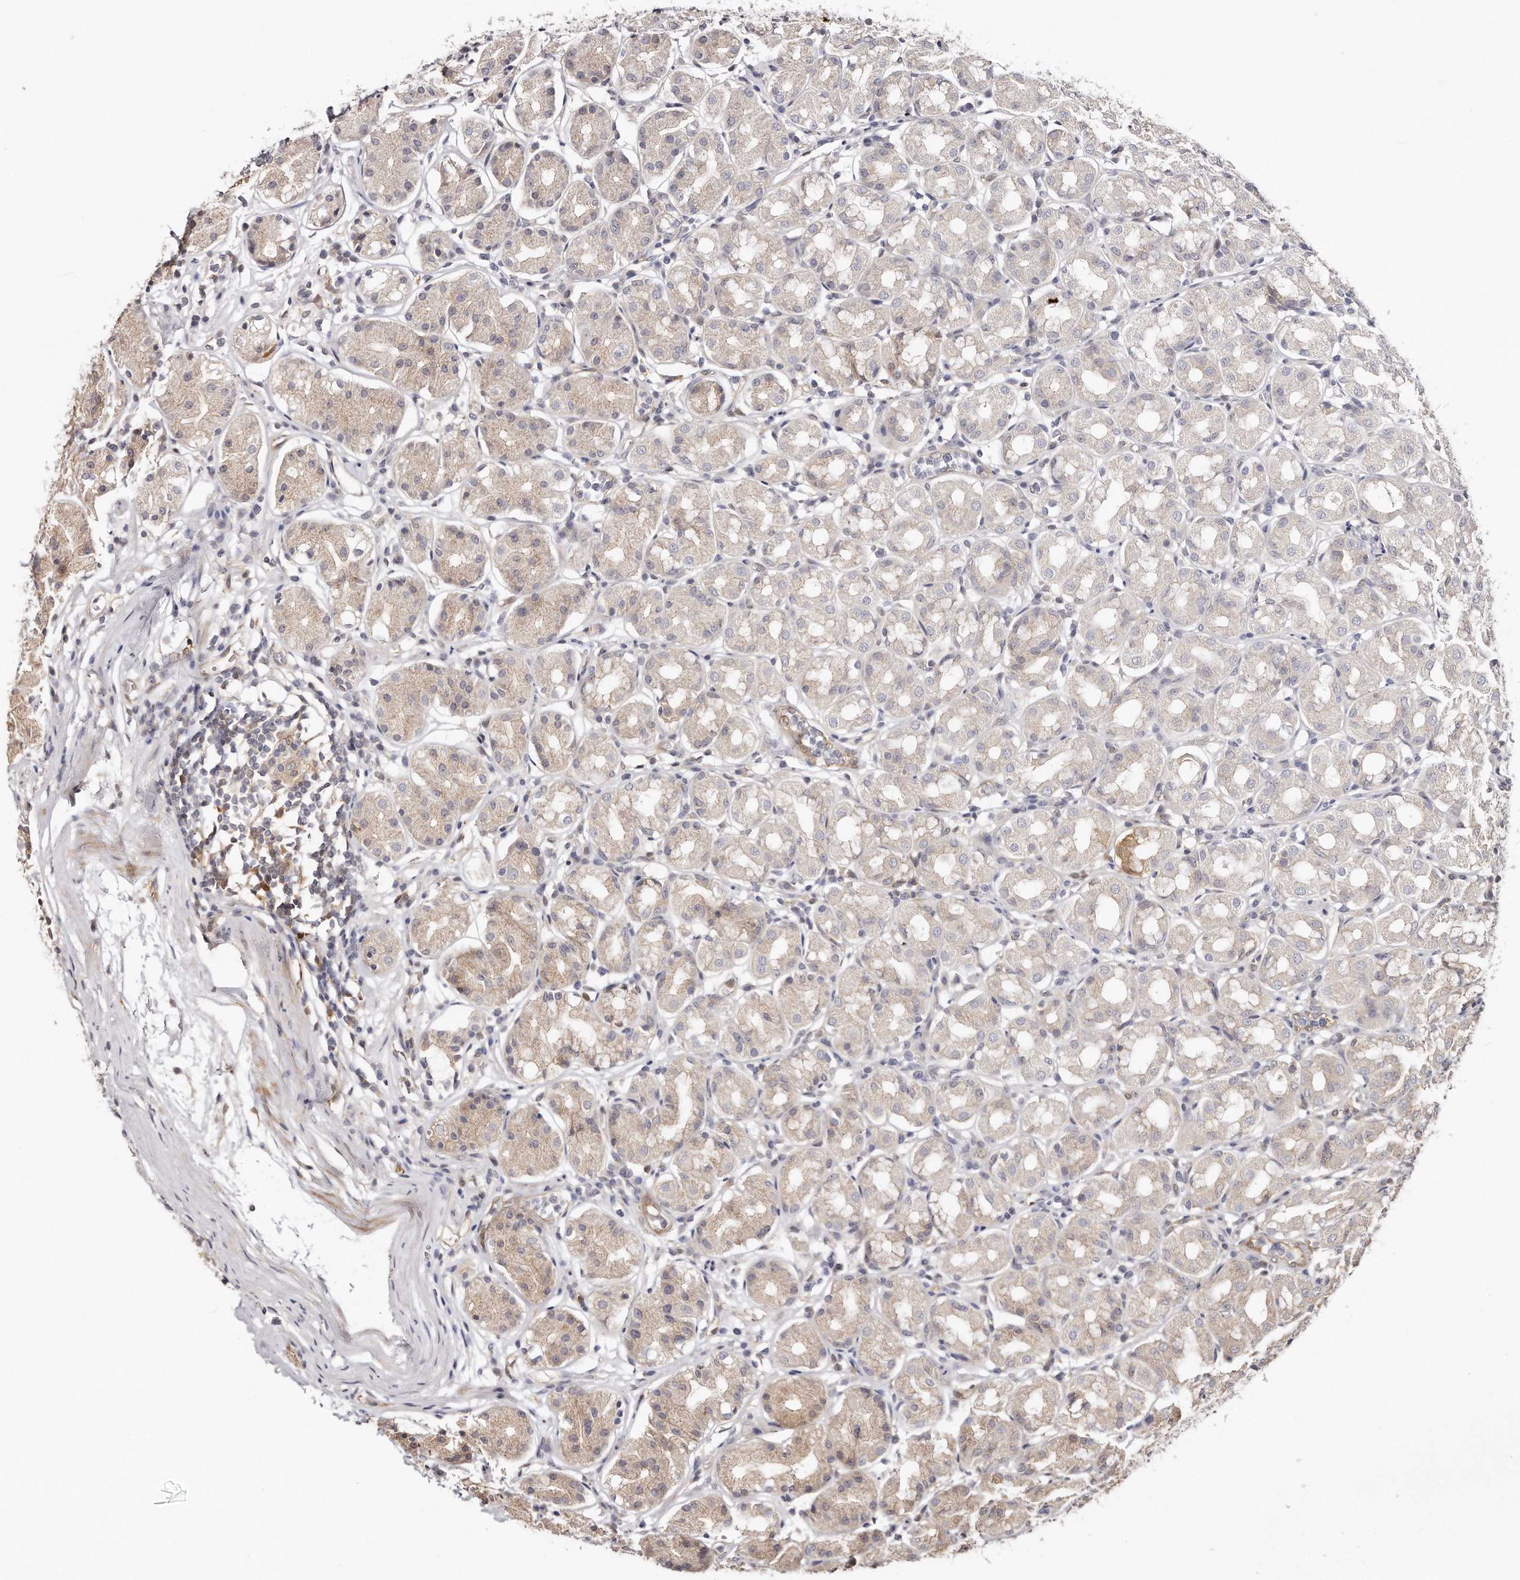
{"staining": {"intensity": "weak", "quantity": "<25%", "location": "cytoplasmic/membranous"}, "tissue": "stomach", "cell_type": "Glandular cells", "image_type": "normal", "snomed": [{"axis": "morphology", "description": "Normal tissue, NOS"}, {"axis": "topography", "description": "Stomach"}, {"axis": "topography", "description": "Stomach, lower"}], "caption": "Human stomach stained for a protein using immunohistochemistry (IHC) displays no expression in glandular cells.", "gene": "GBP4", "patient": {"sex": "female", "age": 56}}